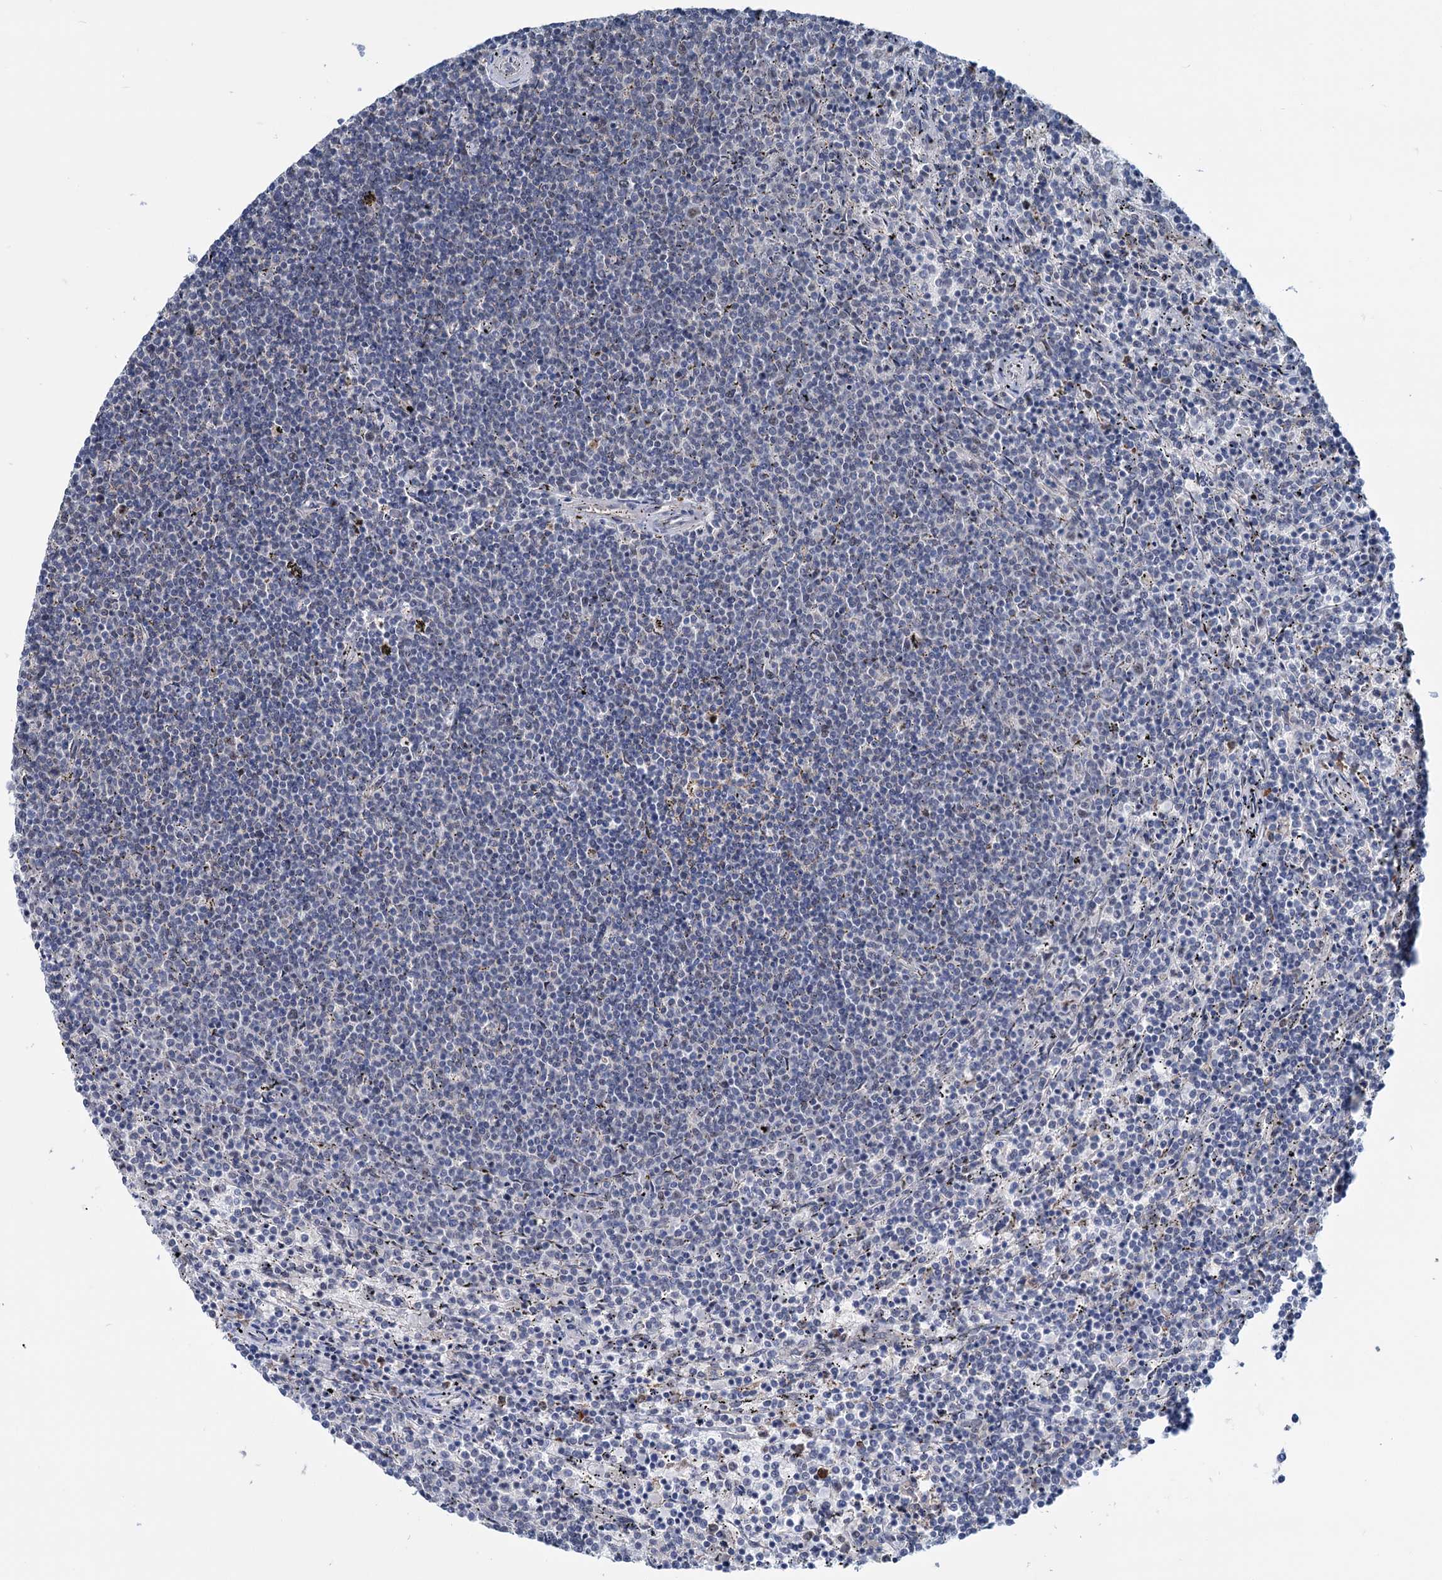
{"staining": {"intensity": "negative", "quantity": "none", "location": "none"}, "tissue": "lymphoma", "cell_type": "Tumor cells", "image_type": "cancer", "snomed": [{"axis": "morphology", "description": "Malignant lymphoma, non-Hodgkin's type, Low grade"}, {"axis": "topography", "description": "Spleen"}], "caption": "High power microscopy histopathology image of an immunohistochemistry (IHC) image of lymphoma, revealing no significant expression in tumor cells.", "gene": "LPIN1", "patient": {"sex": "female", "age": 50}}